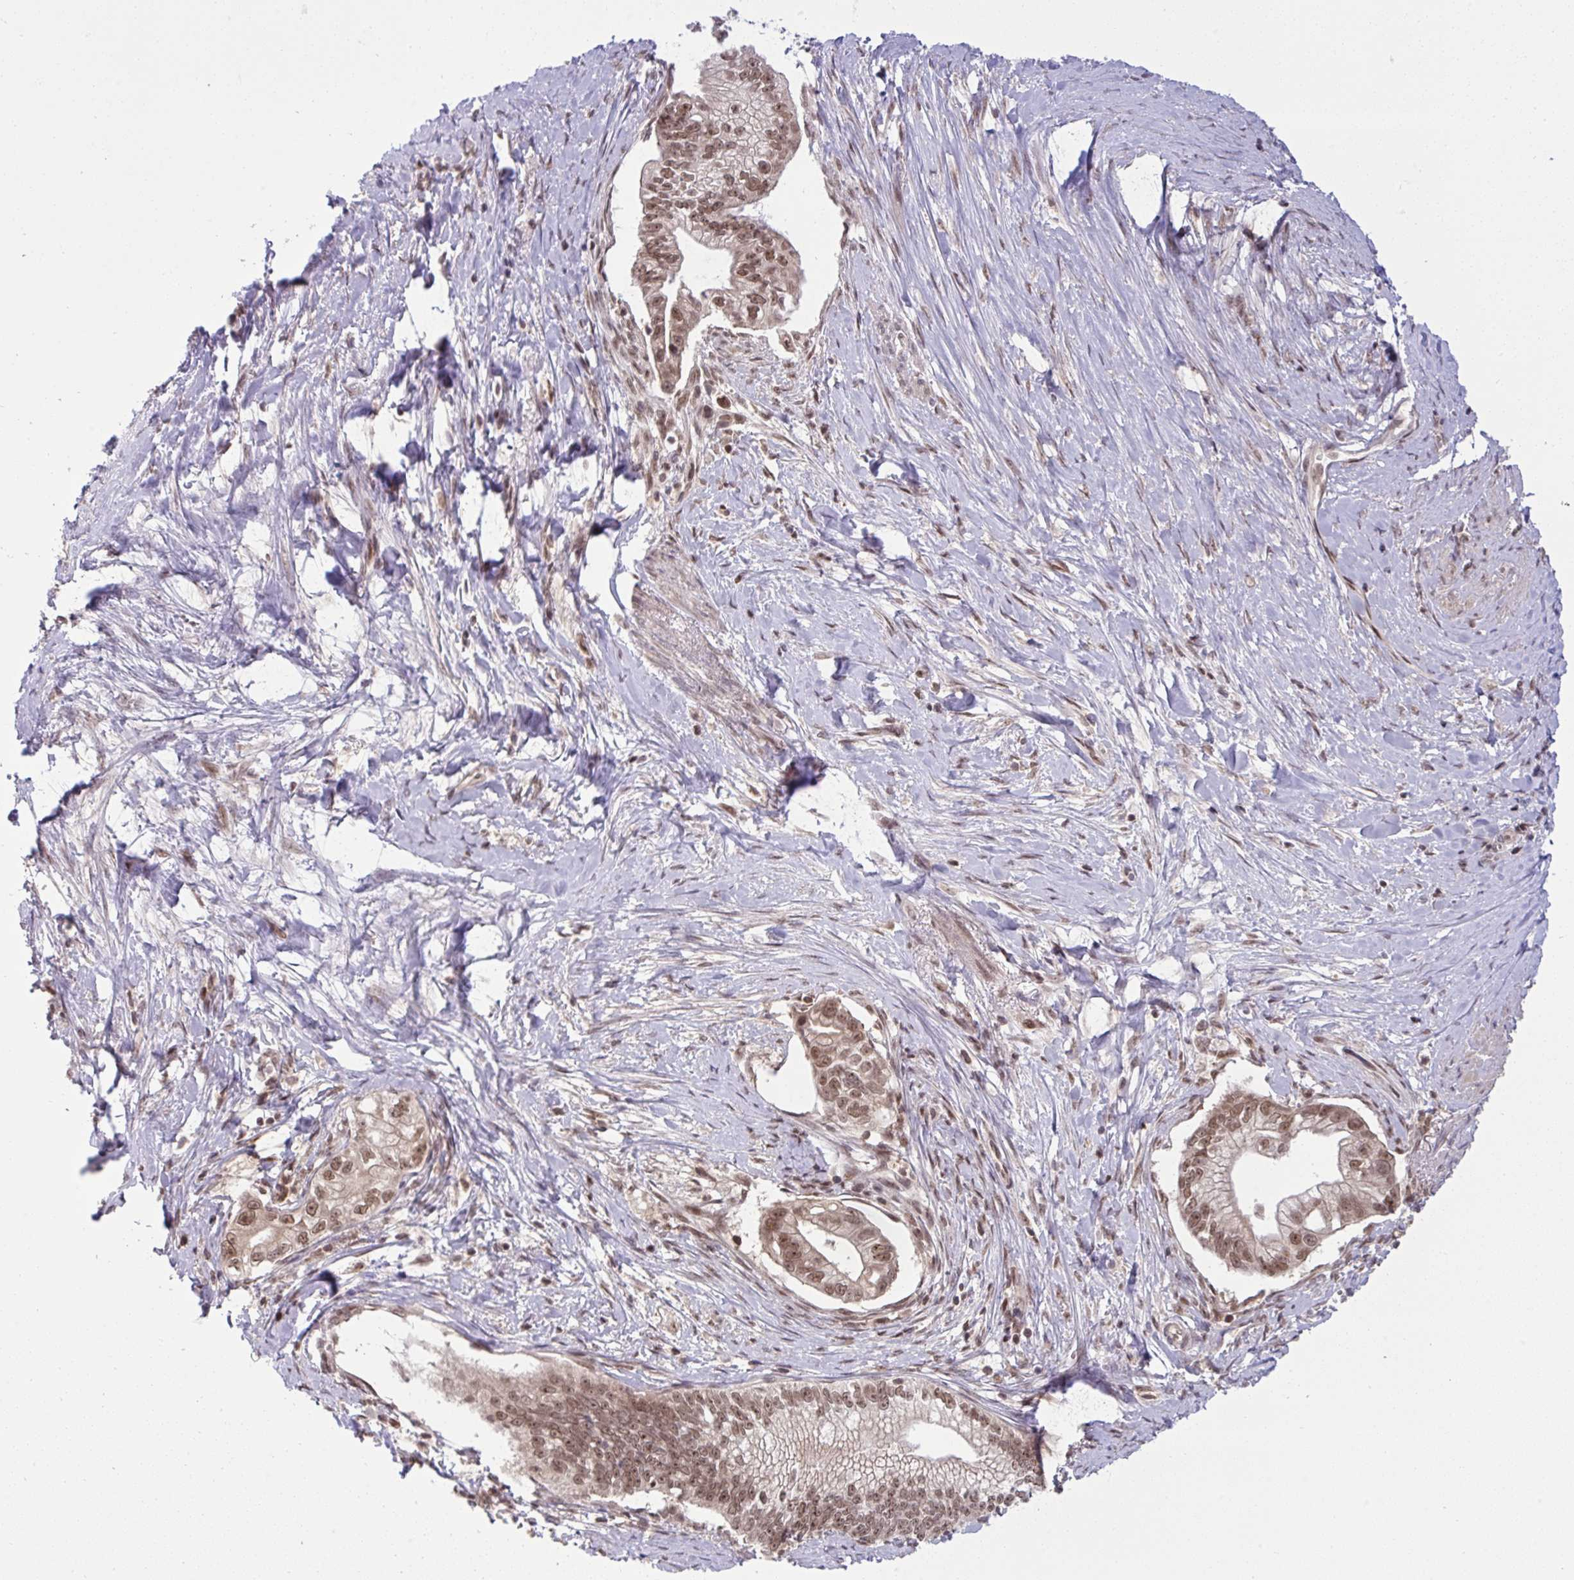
{"staining": {"intensity": "strong", "quantity": ">75%", "location": "nuclear"}, "tissue": "pancreatic cancer", "cell_type": "Tumor cells", "image_type": "cancer", "snomed": [{"axis": "morphology", "description": "Adenocarcinoma, NOS"}, {"axis": "topography", "description": "Pancreas"}], "caption": "Brown immunohistochemical staining in human pancreatic cancer (adenocarcinoma) reveals strong nuclear staining in approximately >75% of tumor cells. The protein is shown in brown color, while the nuclei are stained blue.", "gene": "KLF2", "patient": {"sex": "male", "age": 70}}